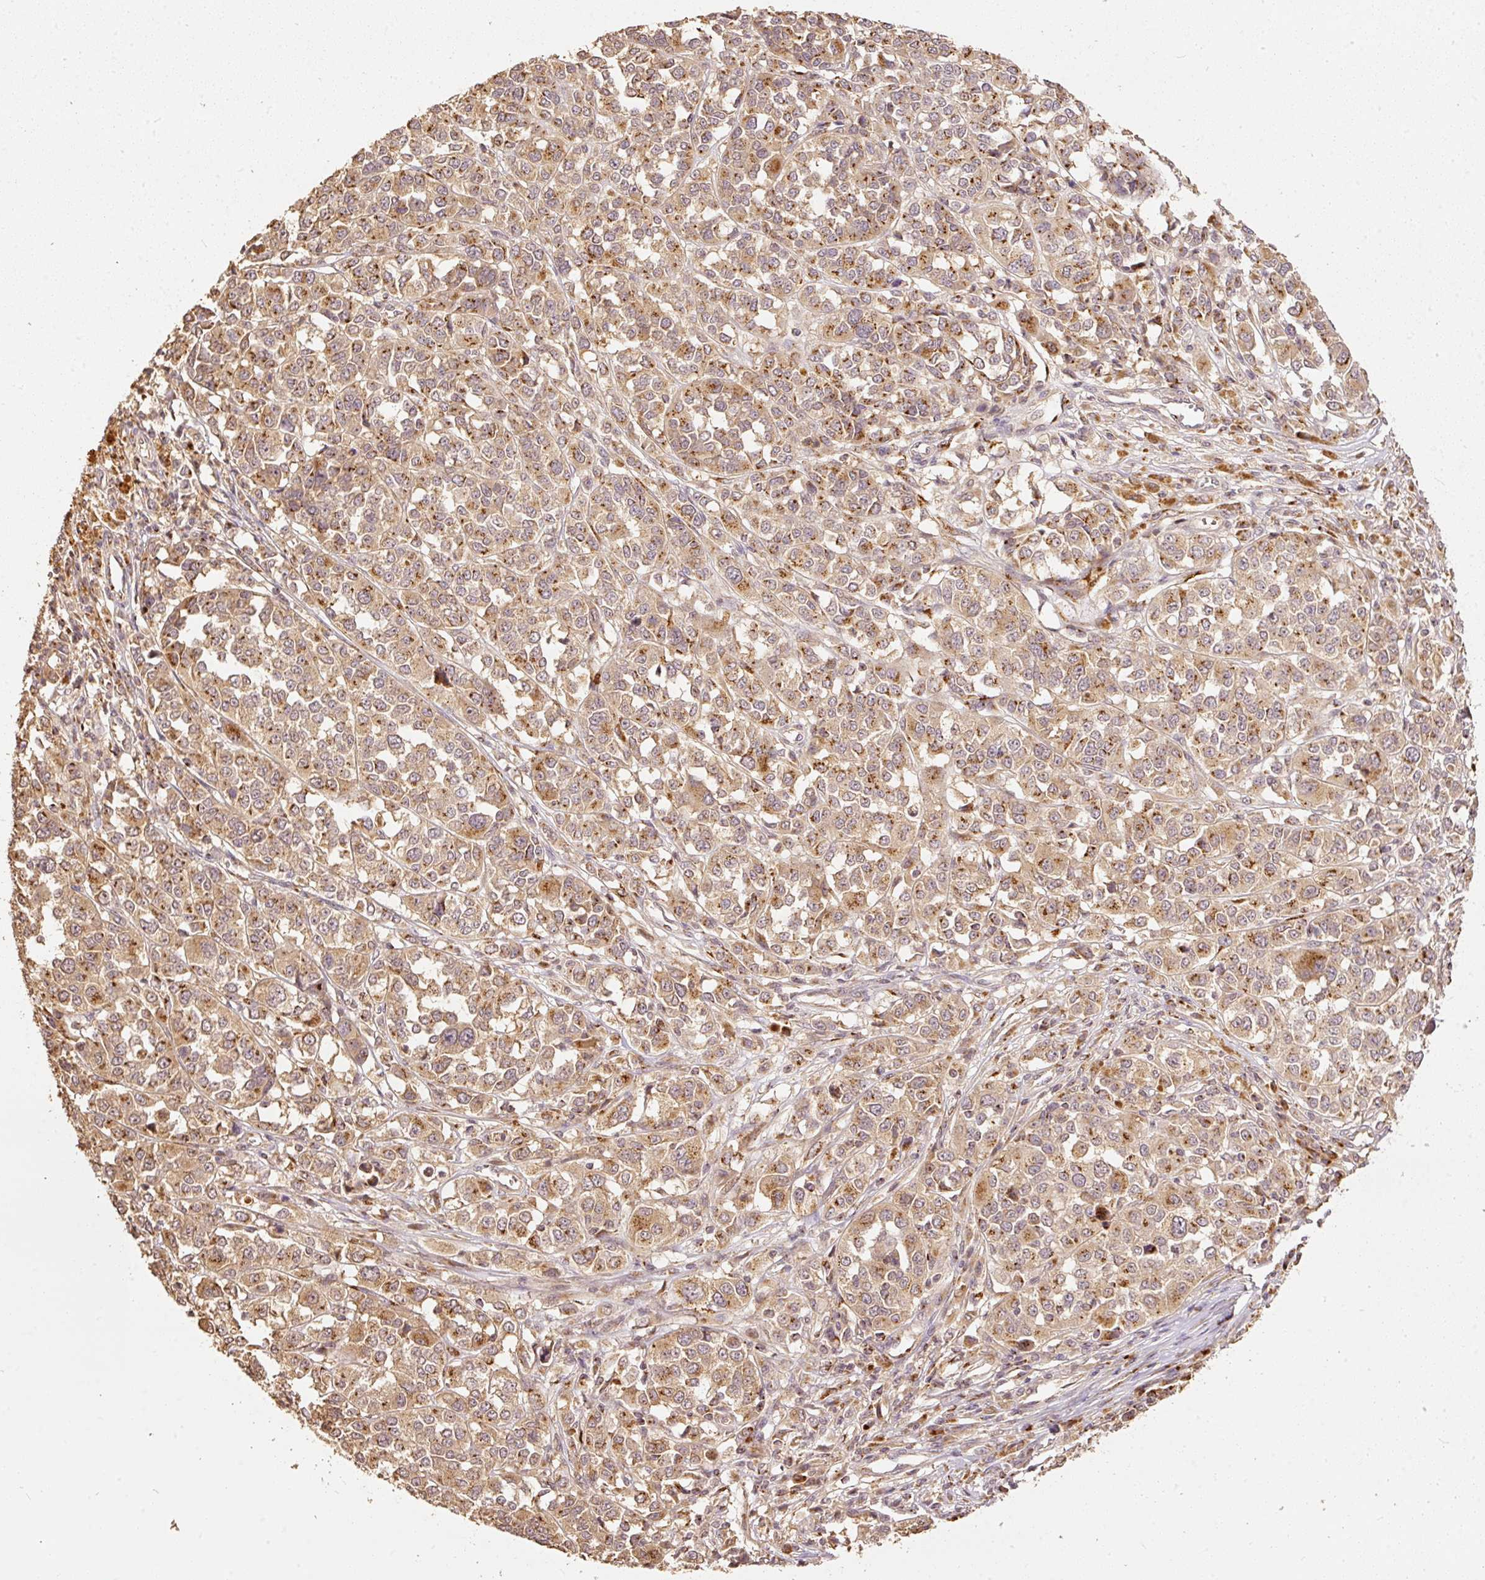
{"staining": {"intensity": "moderate", "quantity": ">75%", "location": "cytoplasmic/membranous"}, "tissue": "melanoma", "cell_type": "Tumor cells", "image_type": "cancer", "snomed": [{"axis": "morphology", "description": "Malignant melanoma, Metastatic site"}, {"axis": "topography", "description": "Lymph node"}], "caption": "Melanoma stained with a brown dye demonstrates moderate cytoplasmic/membranous positive staining in about >75% of tumor cells.", "gene": "FUT8", "patient": {"sex": "male", "age": 44}}